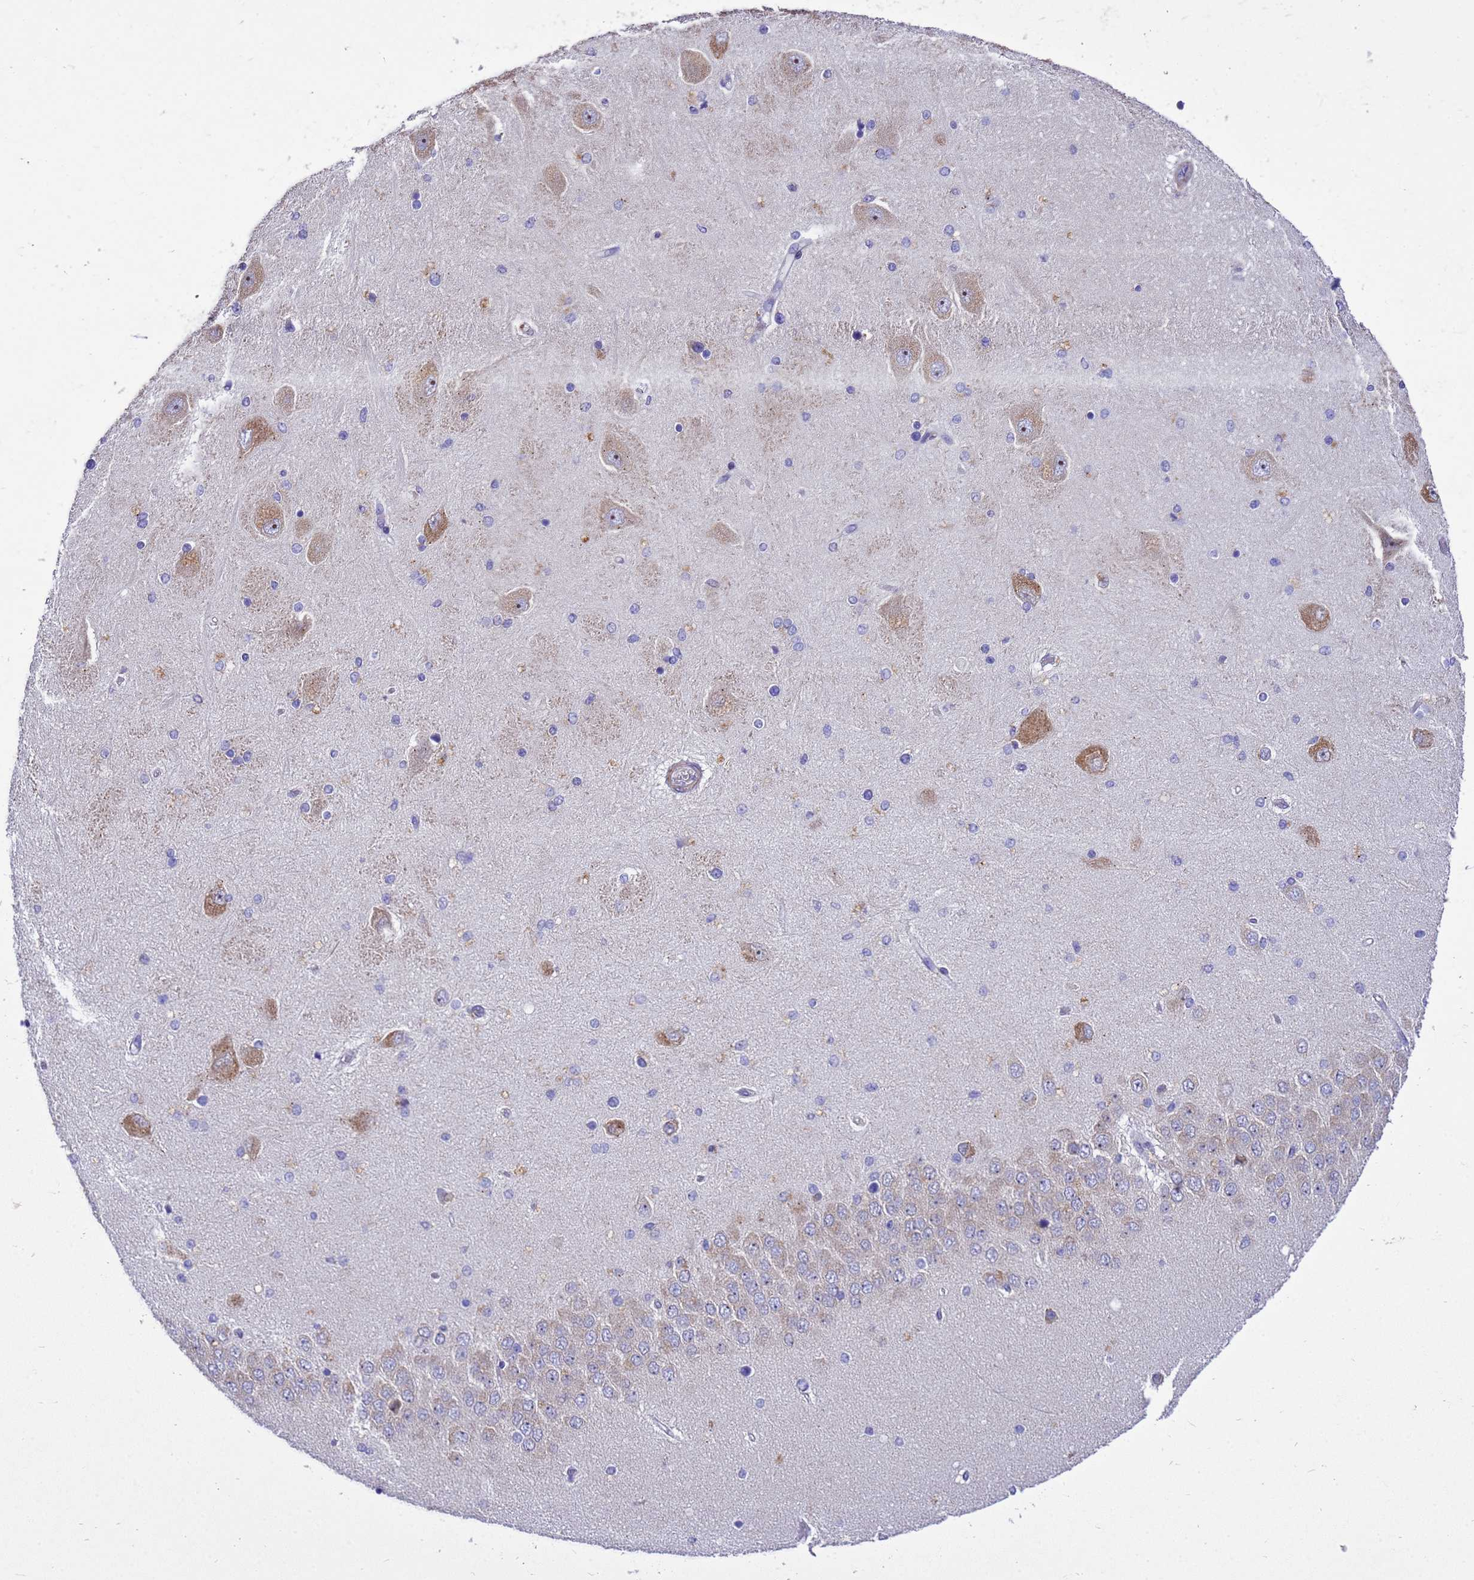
{"staining": {"intensity": "negative", "quantity": "none", "location": "none"}, "tissue": "hippocampus", "cell_type": "Glial cells", "image_type": "normal", "snomed": [{"axis": "morphology", "description": "Normal tissue, NOS"}, {"axis": "topography", "description": "Hippocampus"}], "caption": "Immunohistochemistry (IHC) image of unremarkable hippocampus: human hippocampus stained with DAB demonstrates no significant protein expression in glial cells.", "gene": "POP7", "patient": {"sex": "female", "age": 54}}